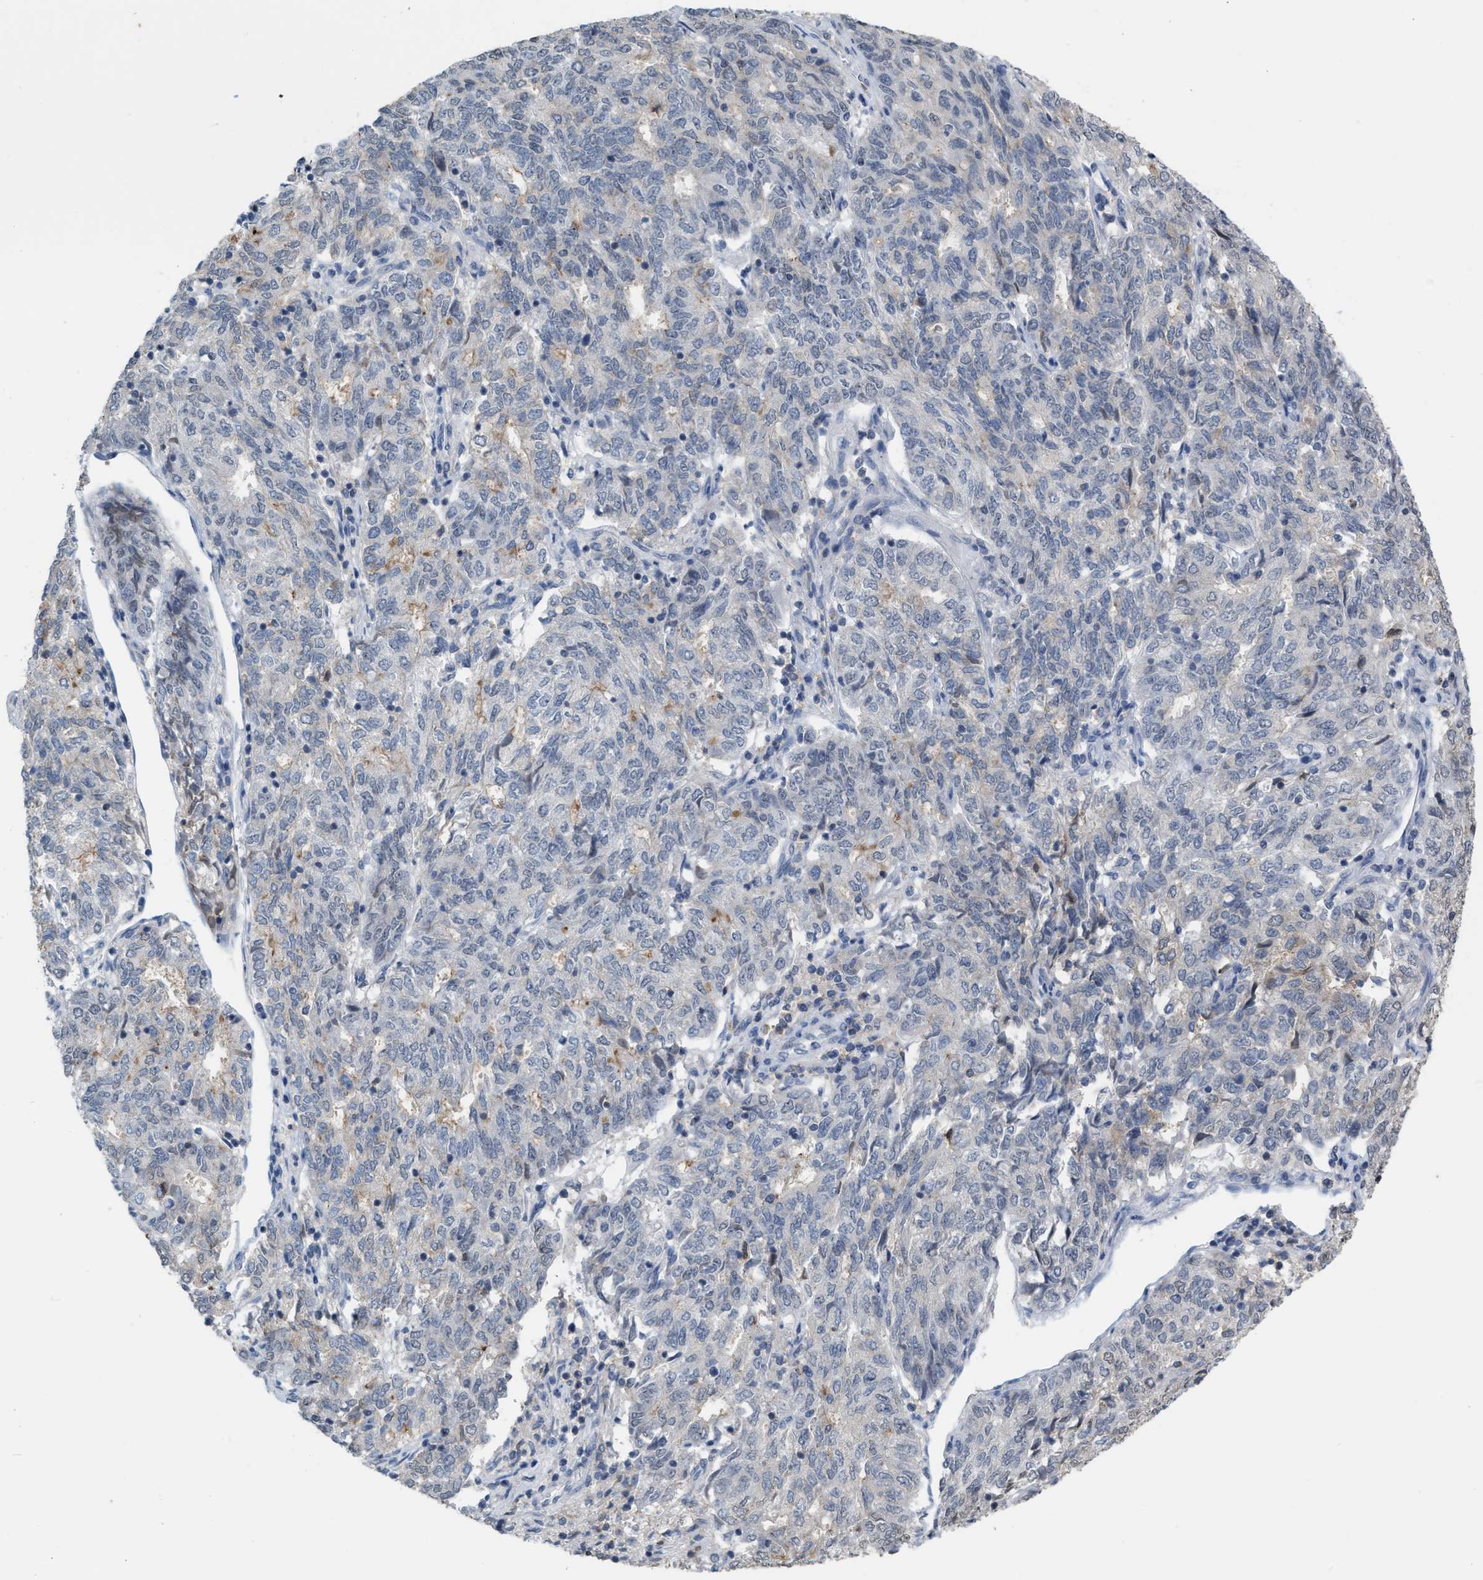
{"staining": {"intensity": "weak", "quantity": "<25%", "location": "cytoplasmic/membranous"}, "tissue": "endometrial cancer", "cell_type": "Tumor cells", "image_type": "cancer", "snomed": [{"axis": "morphology", "description": "Adenocarcinoma, NOS"}, {"axis": "topography", "description": "Endometrium"}], "caption": "Micrograph shows no significant protein staining in tumor cells of adenocarcinoma (endometrial). Nuclei are stained in blue.", "gene": "BAIAP2L1", "patient": {"sex": "female", "age": 80}}